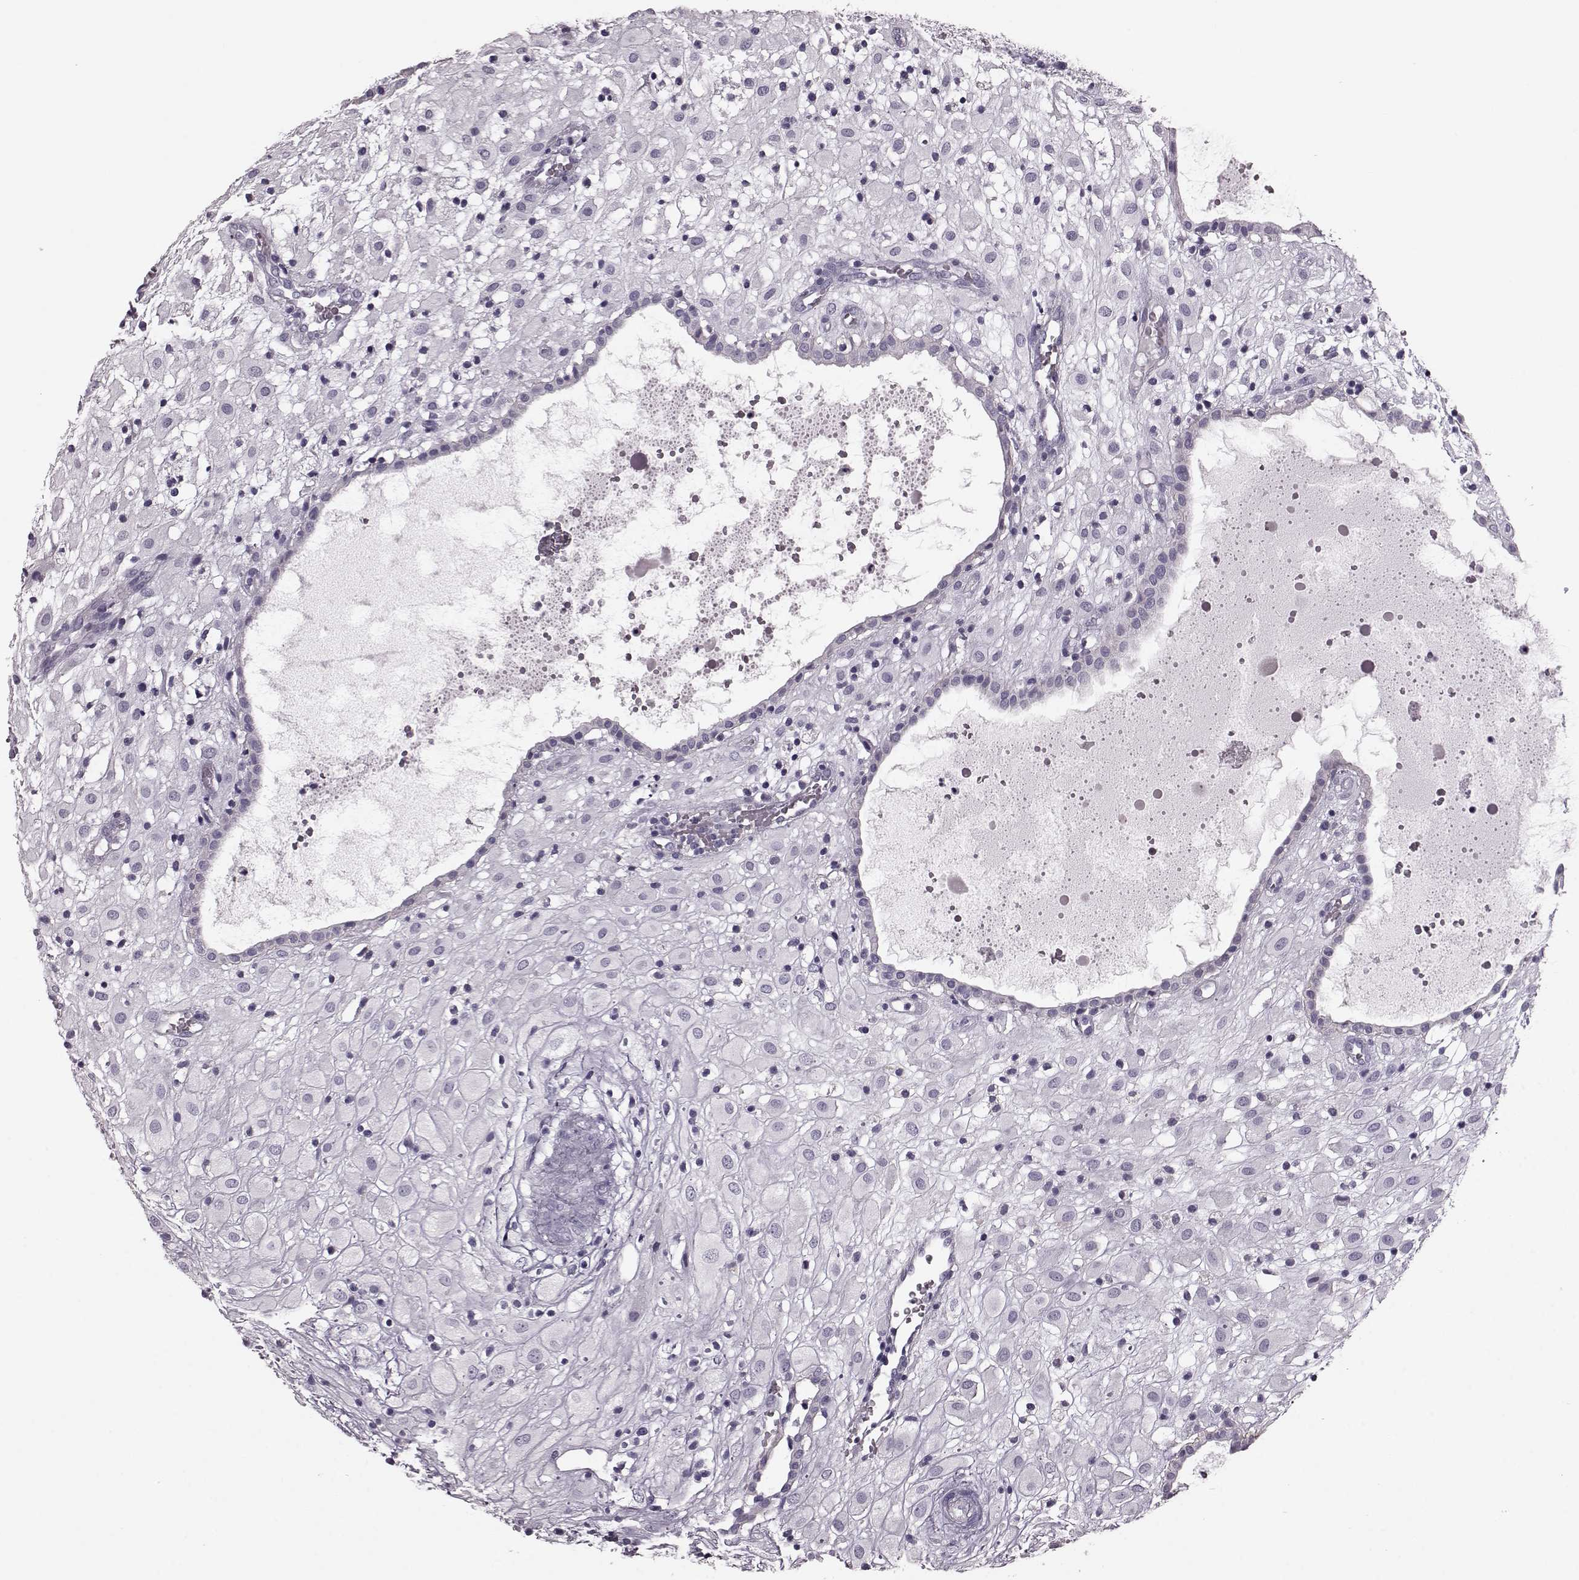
{"staining": {"intensity": "negative", "quantity": "none", "location": "none"}, "tissue": "placenta", "cell_type": "Decidual cells", "image_type": "normal", "snomed": [{"axis": "morphology", "description": "Normal tissue, NOS"}, {"axis": "topography", "description": "Placenta"}], "caption": "Placenta stained for a protein using immunohistochemistry (IHC) displays no staining decidual cells.", "gene": "CRYBA2", "patient": {"sex": "female", "age": 24}}